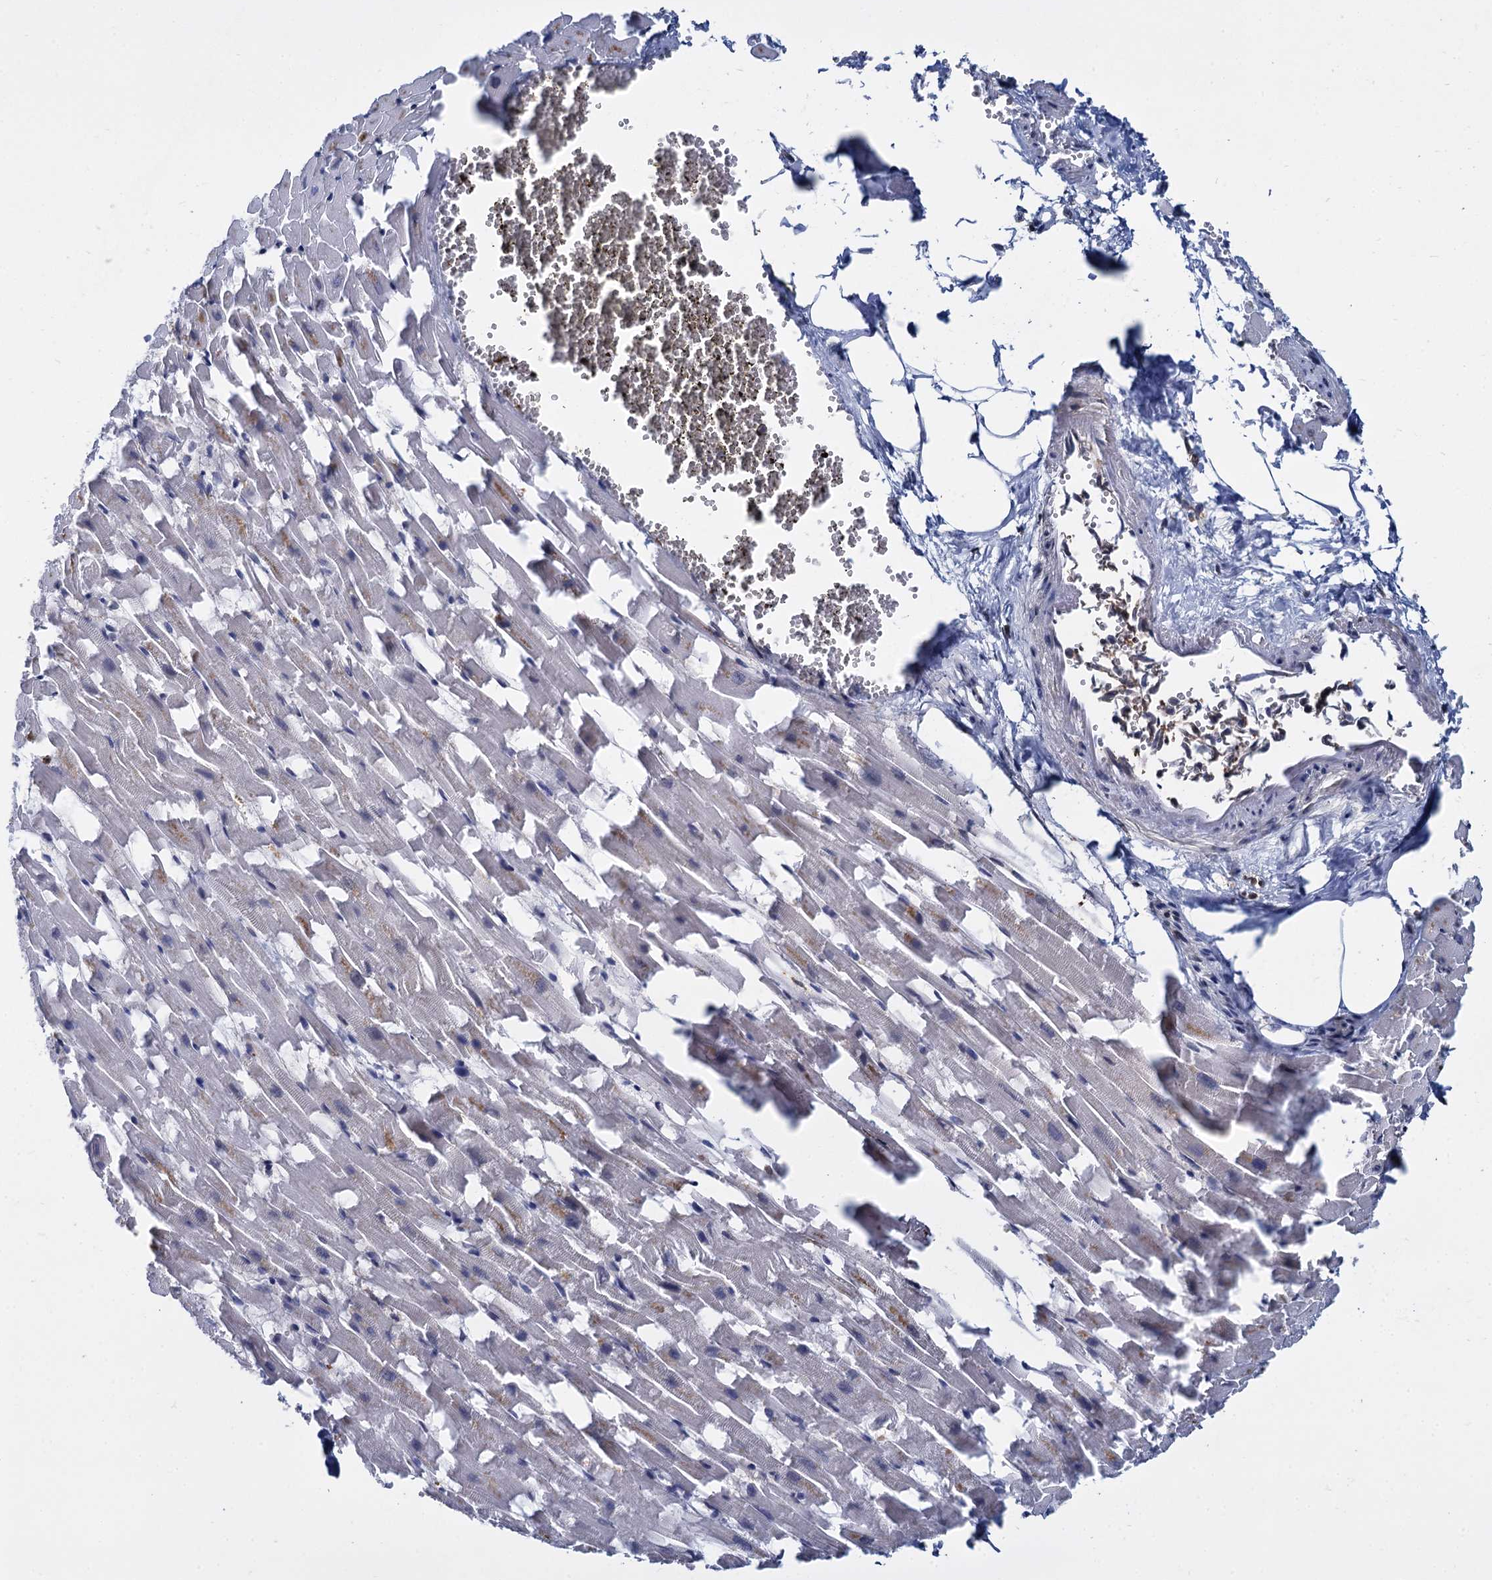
{"staining": {"intensity": "strong", "quantity": "25%-75%", "location": "nuclear"}, "tissue": "heart muscle", "cell_type": "Cardiomyocytes", "image_type": "normal", "snomed": [{"axis": "morphology", "description": "Normal tissue, NOS"}, {"axis": "topography", "description": "Heart"}], "caption": "Heart muscle was stained to show a protein in brown. There is high levels of strong nuclear staining in approximately 25%-75% of cardiomyocytes. (Brightfield microscopy of DAB IHC at high magnification).", "gene": "DCPS", "patient": {"sex": "female", "age": 64}}